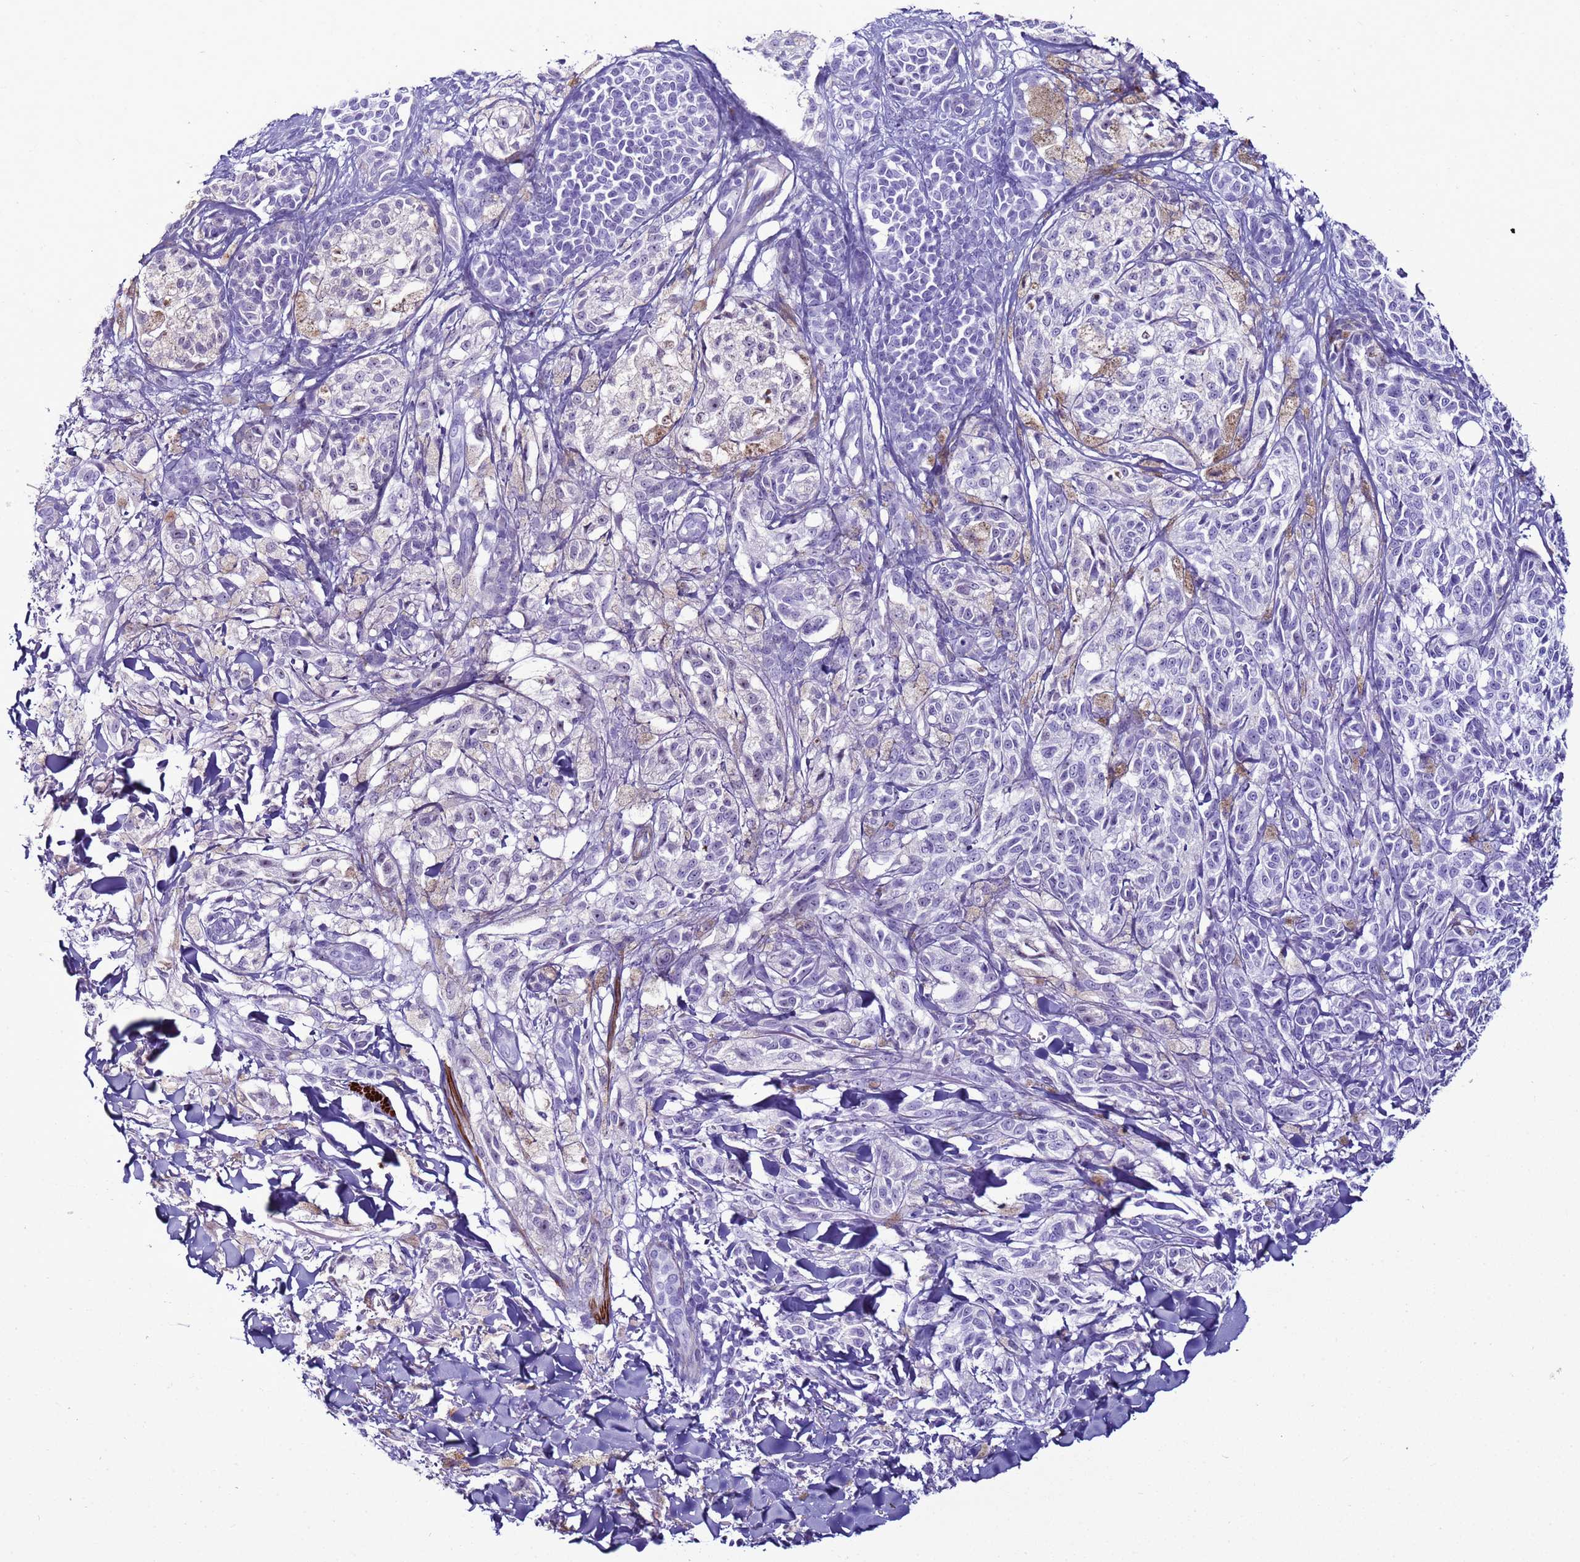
{"staining": {"intensity": "negative", "quantity": "none", "location": "none"}, "tissue": "melanoma", "cell_type": "Tumor cells", "image_type": "cancer", "snomed": [{"axis": "morphology", "description": "Malignant melanoma, NOS"}, {"axis": "topography", "description": "Skin of upper extremity"}], "caption": "DAB immunohistochemical staining of malignant melanoma demonstrates no significant staining in tumor cells. (Brightfield microscopy of DAB (3,3'-diaminobenzidine) immunohistochemistry at high magnification).", "gene": "LCMT1", "patient": {"sex": "male", "age": 40}}